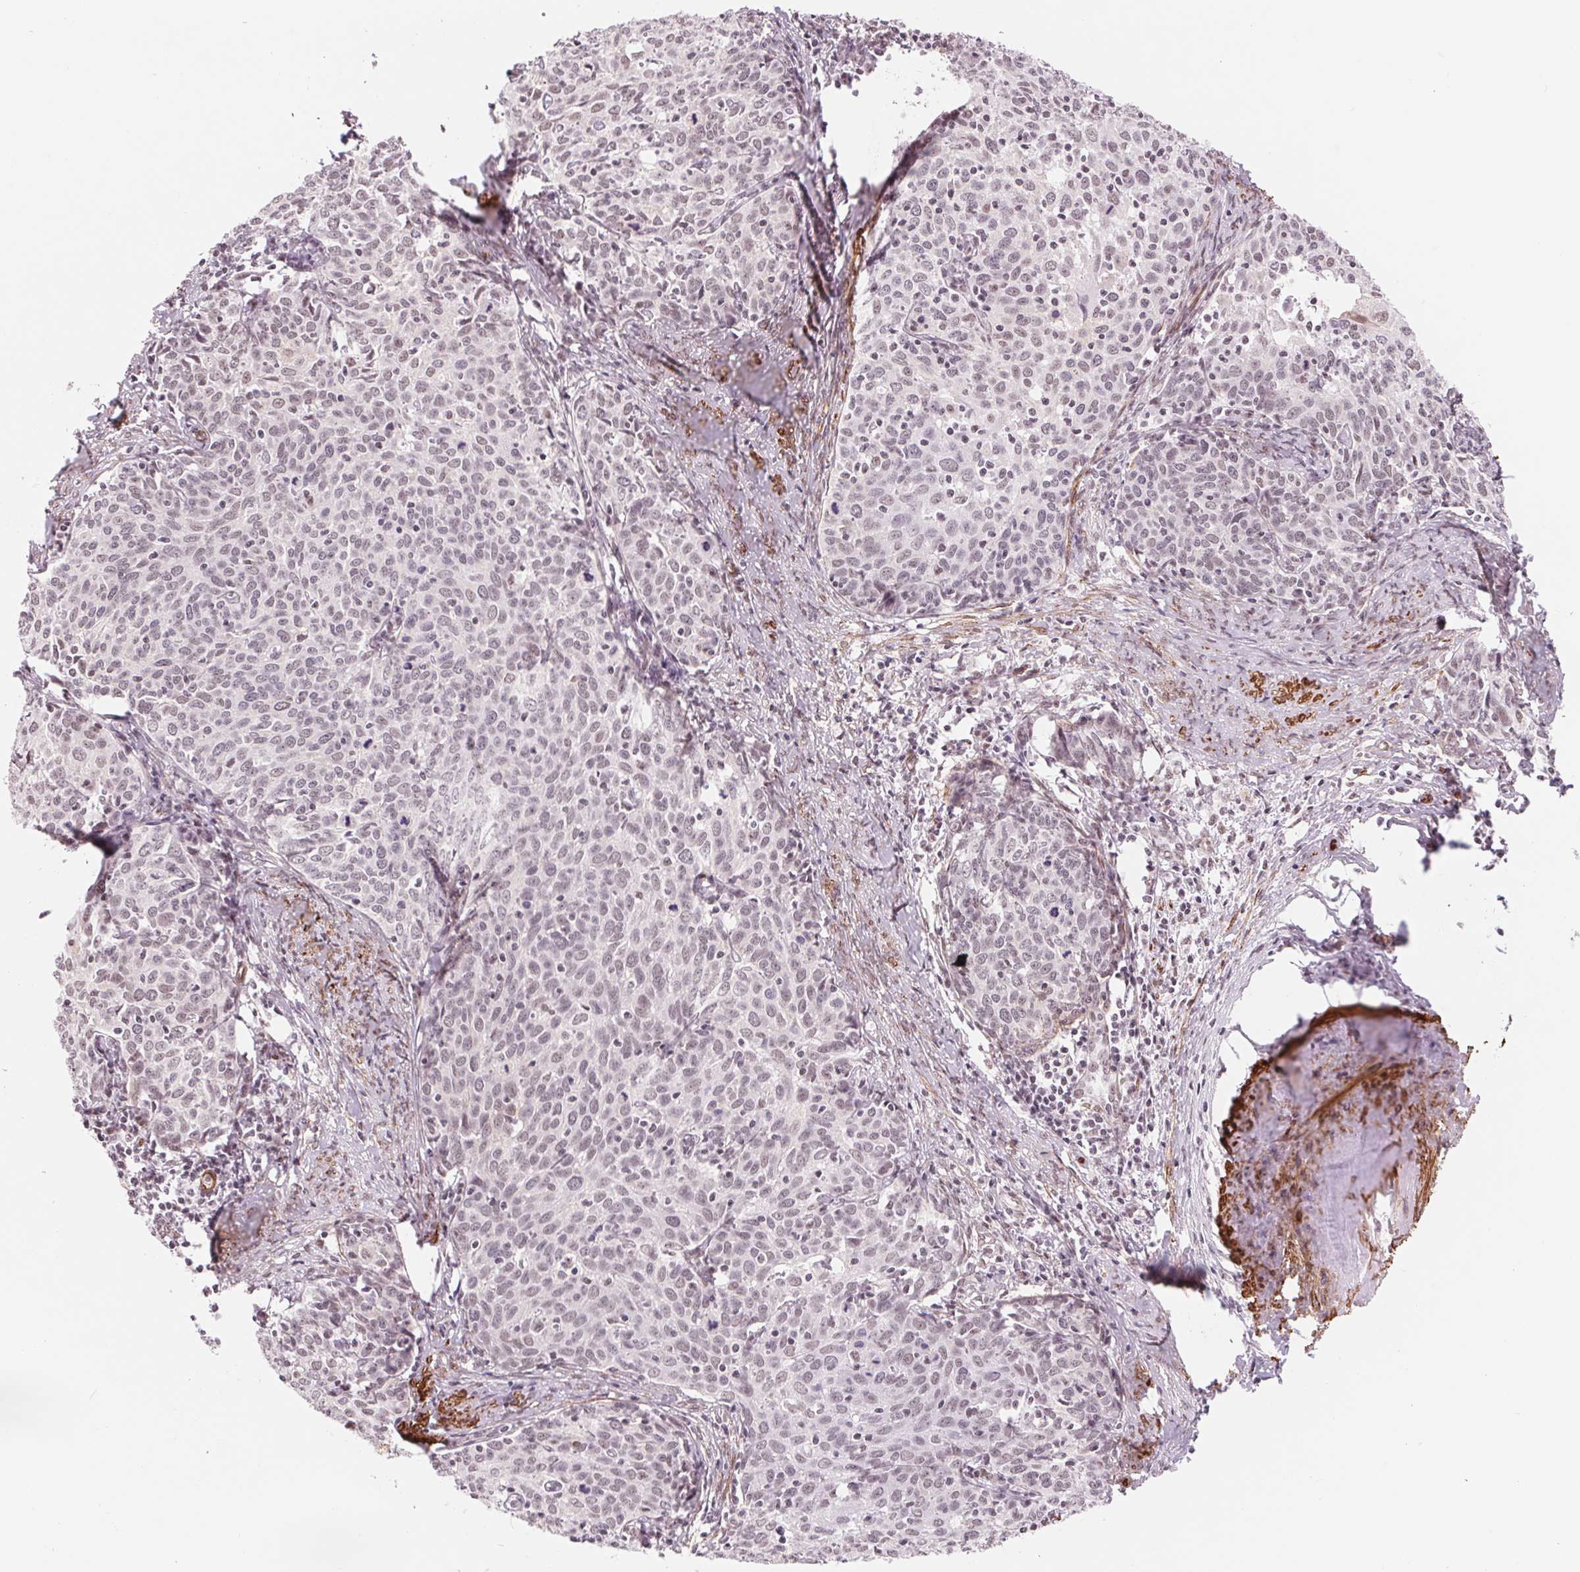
{"staining": {"intensity": "negative", "quantity": "none", "location": "none"}, "tissue": "cervical cancer", "cell_type": "Tumor cells", "image_type": "cancer", "snomed": [{"axis": "morphology", "description": "Squamous cell carcinoma, NOS"}, {"axis": "topography", "description": "Cervix"}], "caption": "Immunohistochemical staining of human squamous cell carcinoma (cervical) demonstrates no significant expression in tumor cells.", "gene": "BCAT1", "patient": {"sex": "female", "age": 62}}